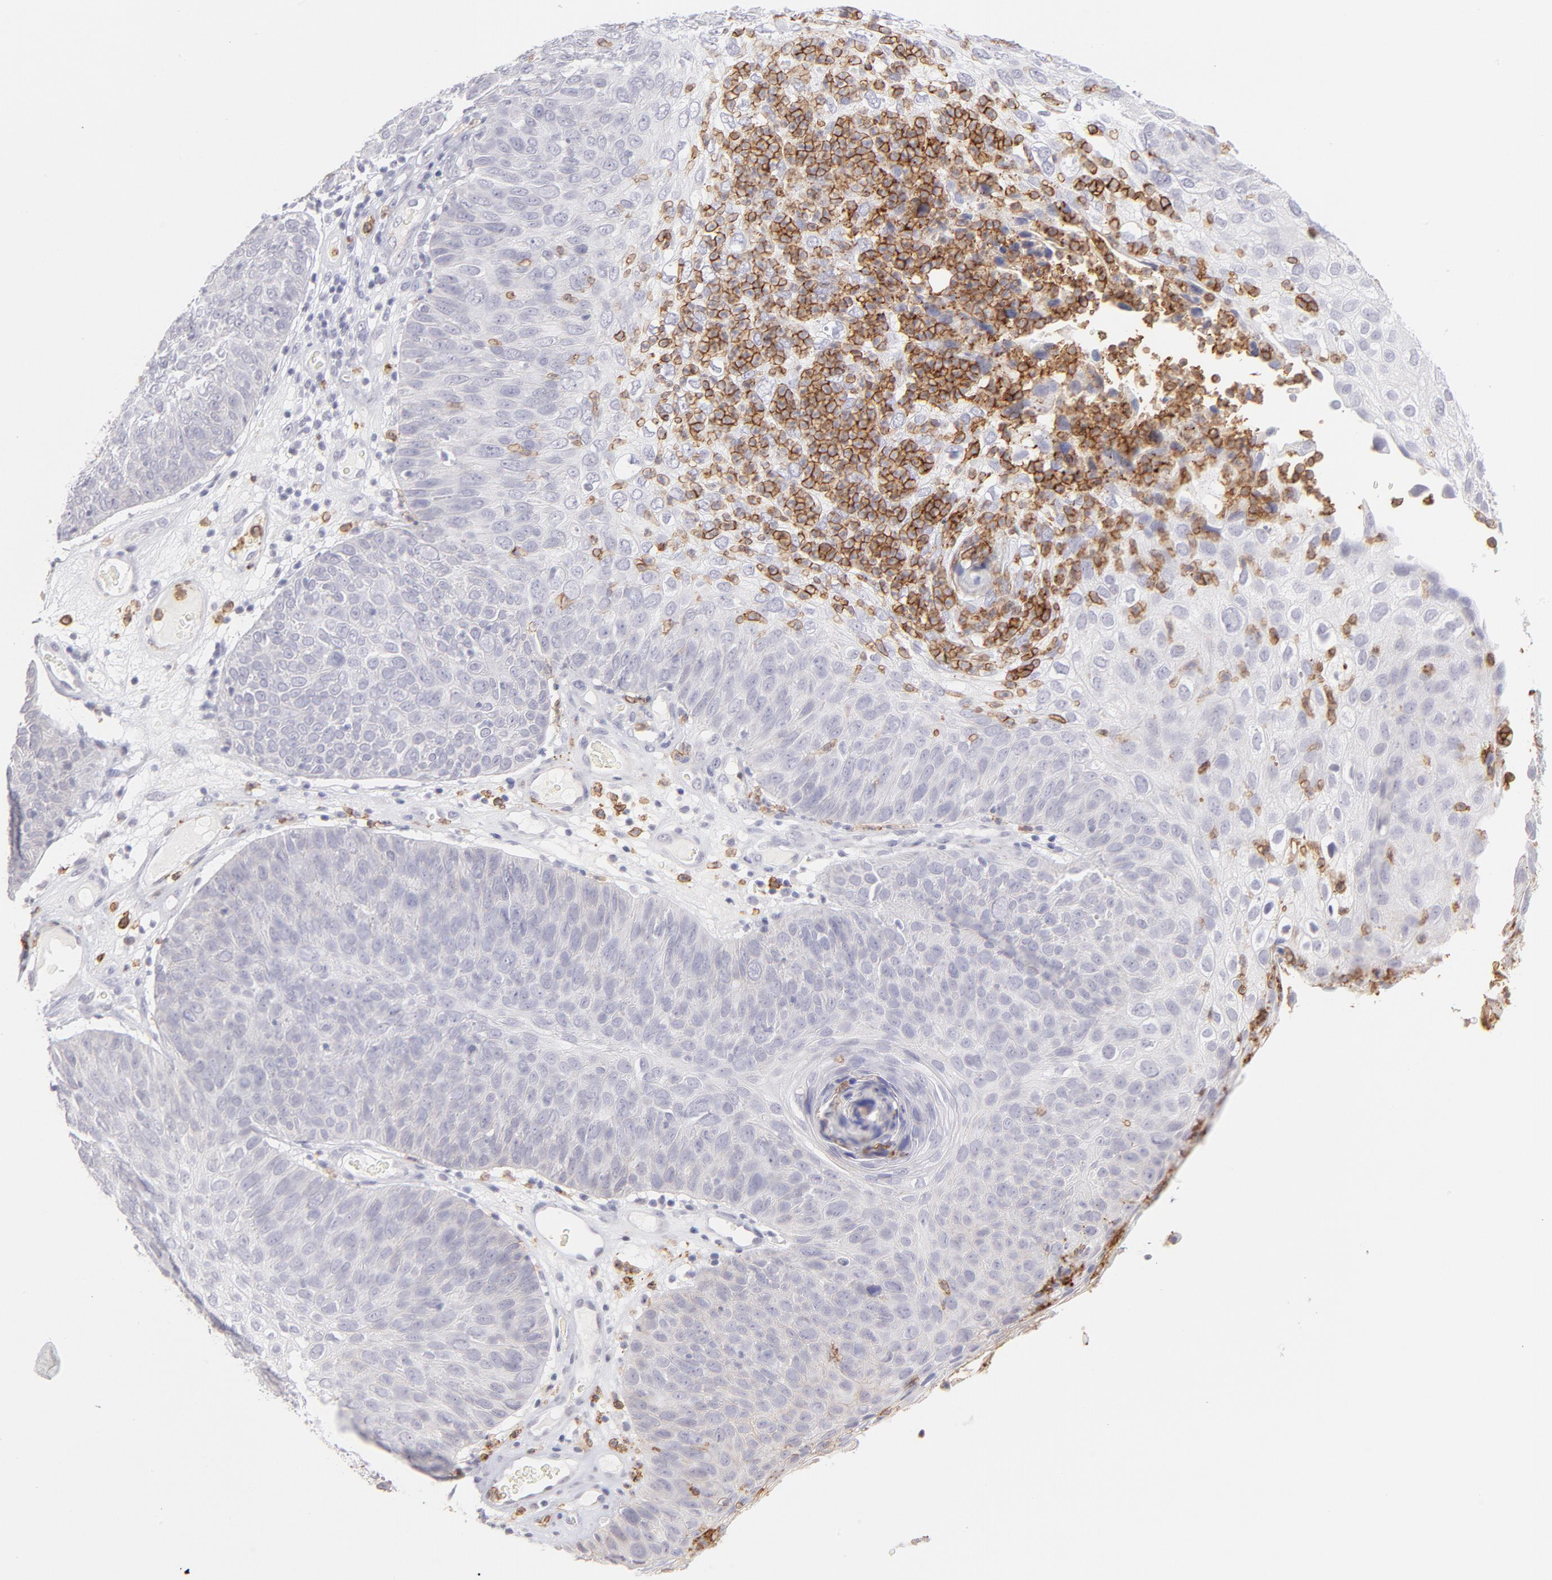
{"staining": {"intensity": "negative", "quantity": "none", "location": "none"}, "tissue": "skin cancer", "cell_type": "Tumor cells", "image_type": "cancer", "snomed": [{"axis": "morphology", "description": "Squamous cell carcinoma, NOS"}, {"axis": "topography", "description": "Skin"}], "caption": "This is a photomicrograph of immunohistochemistry staining of skin cancer (squamous cell carcinoma), which shows no expression in tumor cells.", "gene": "LTB4R", "patient": {"sex": "male", "age": 87}}